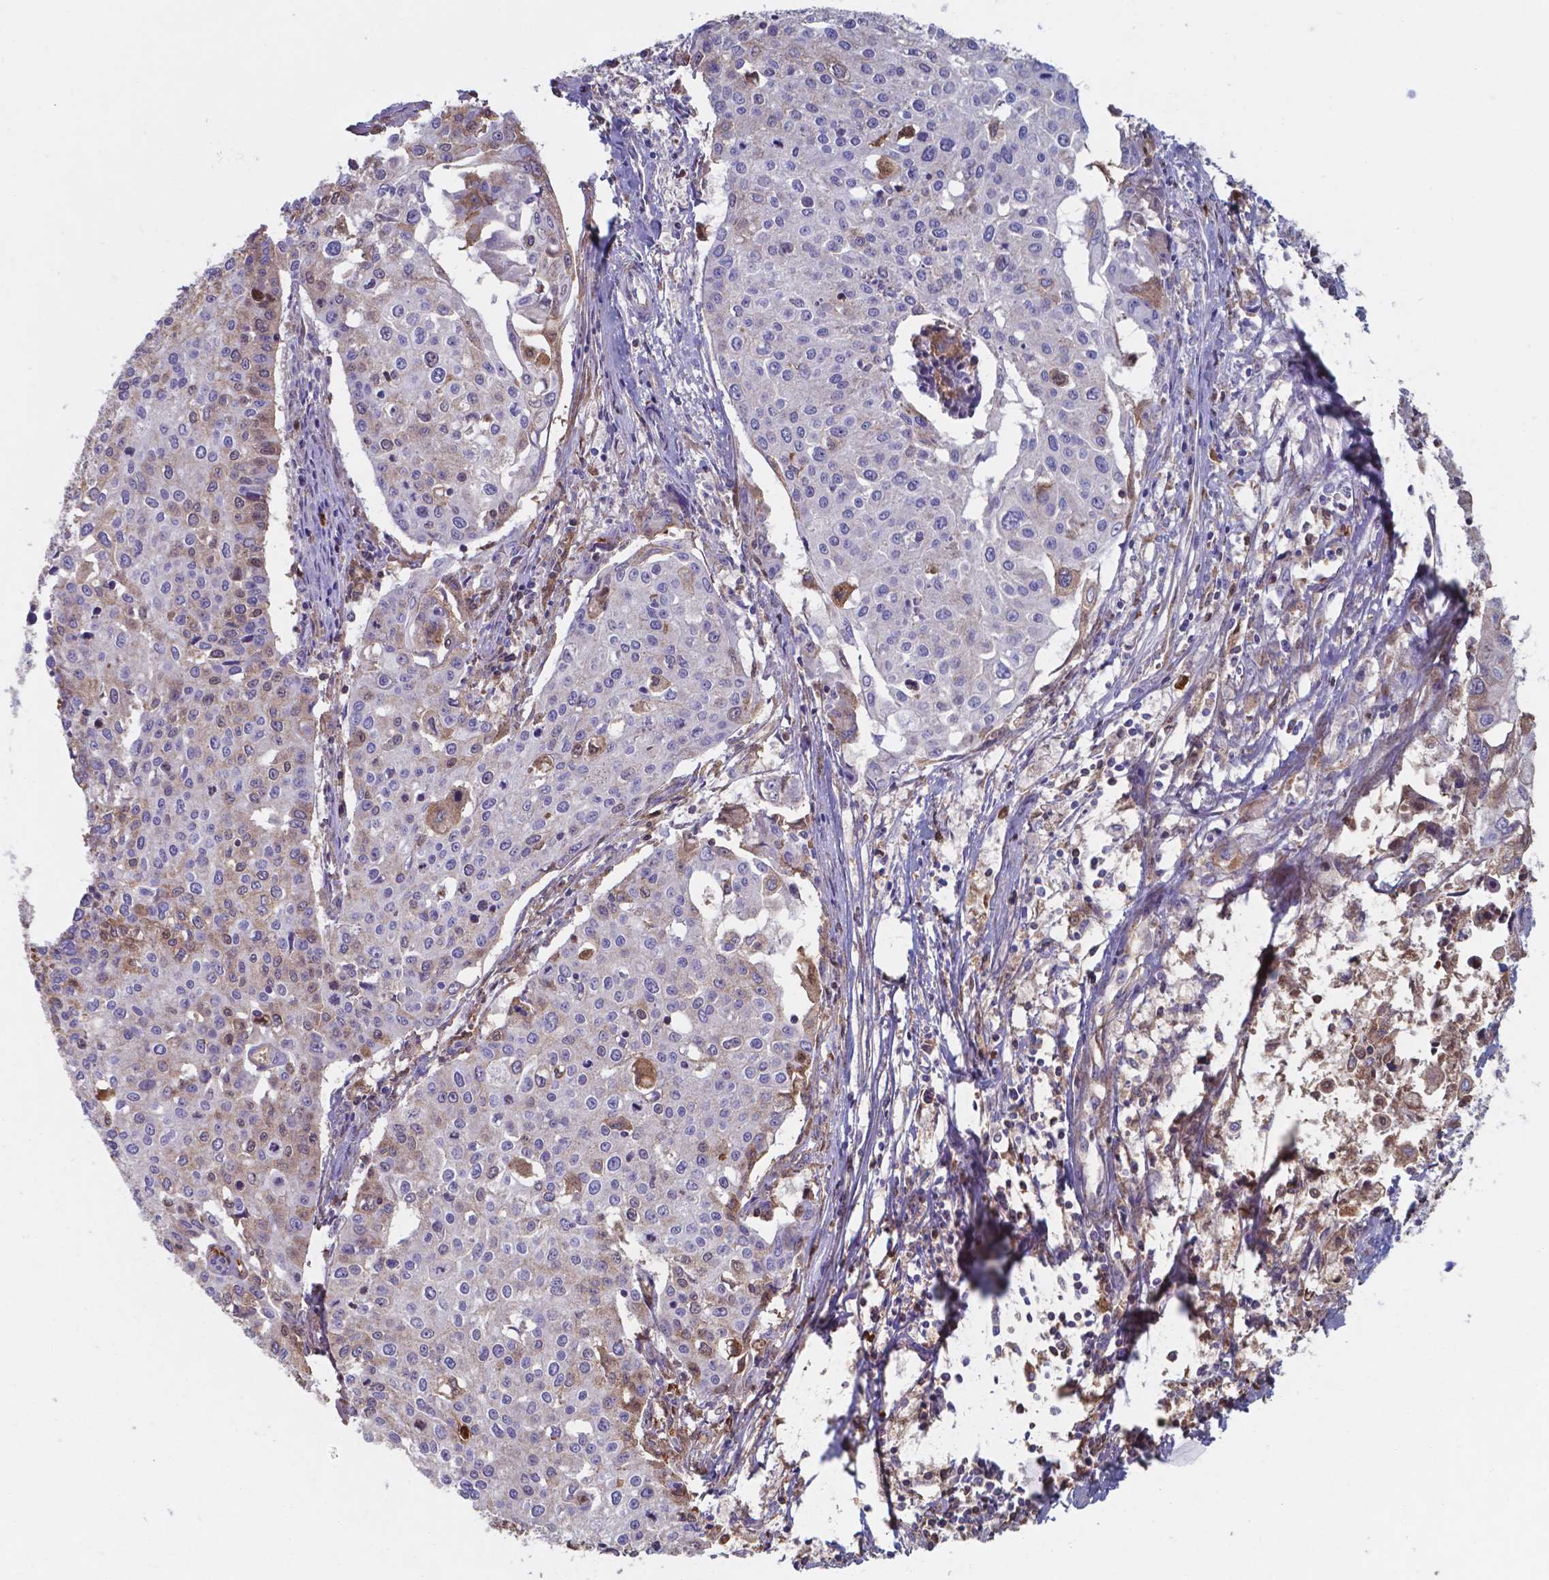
{"staining": {"intensity": "weak", "quantity": "<25%", "location": "cytoplasmic/membranous"}, "tissue": "cervical cancer", "cell_type": "Tumor cells", "image_type": "cancer", "snomed": [{"axis": "morphology", "description": "Squamous cell carcinoma, NOS"}, {"axis": "topography", "description": "Cervix"}], "caption": "Tumor cells are negative for protein expression in human cervical cancer.", "gene": "SERPINA1", "patient": {"sex": "female", "age": 38}}